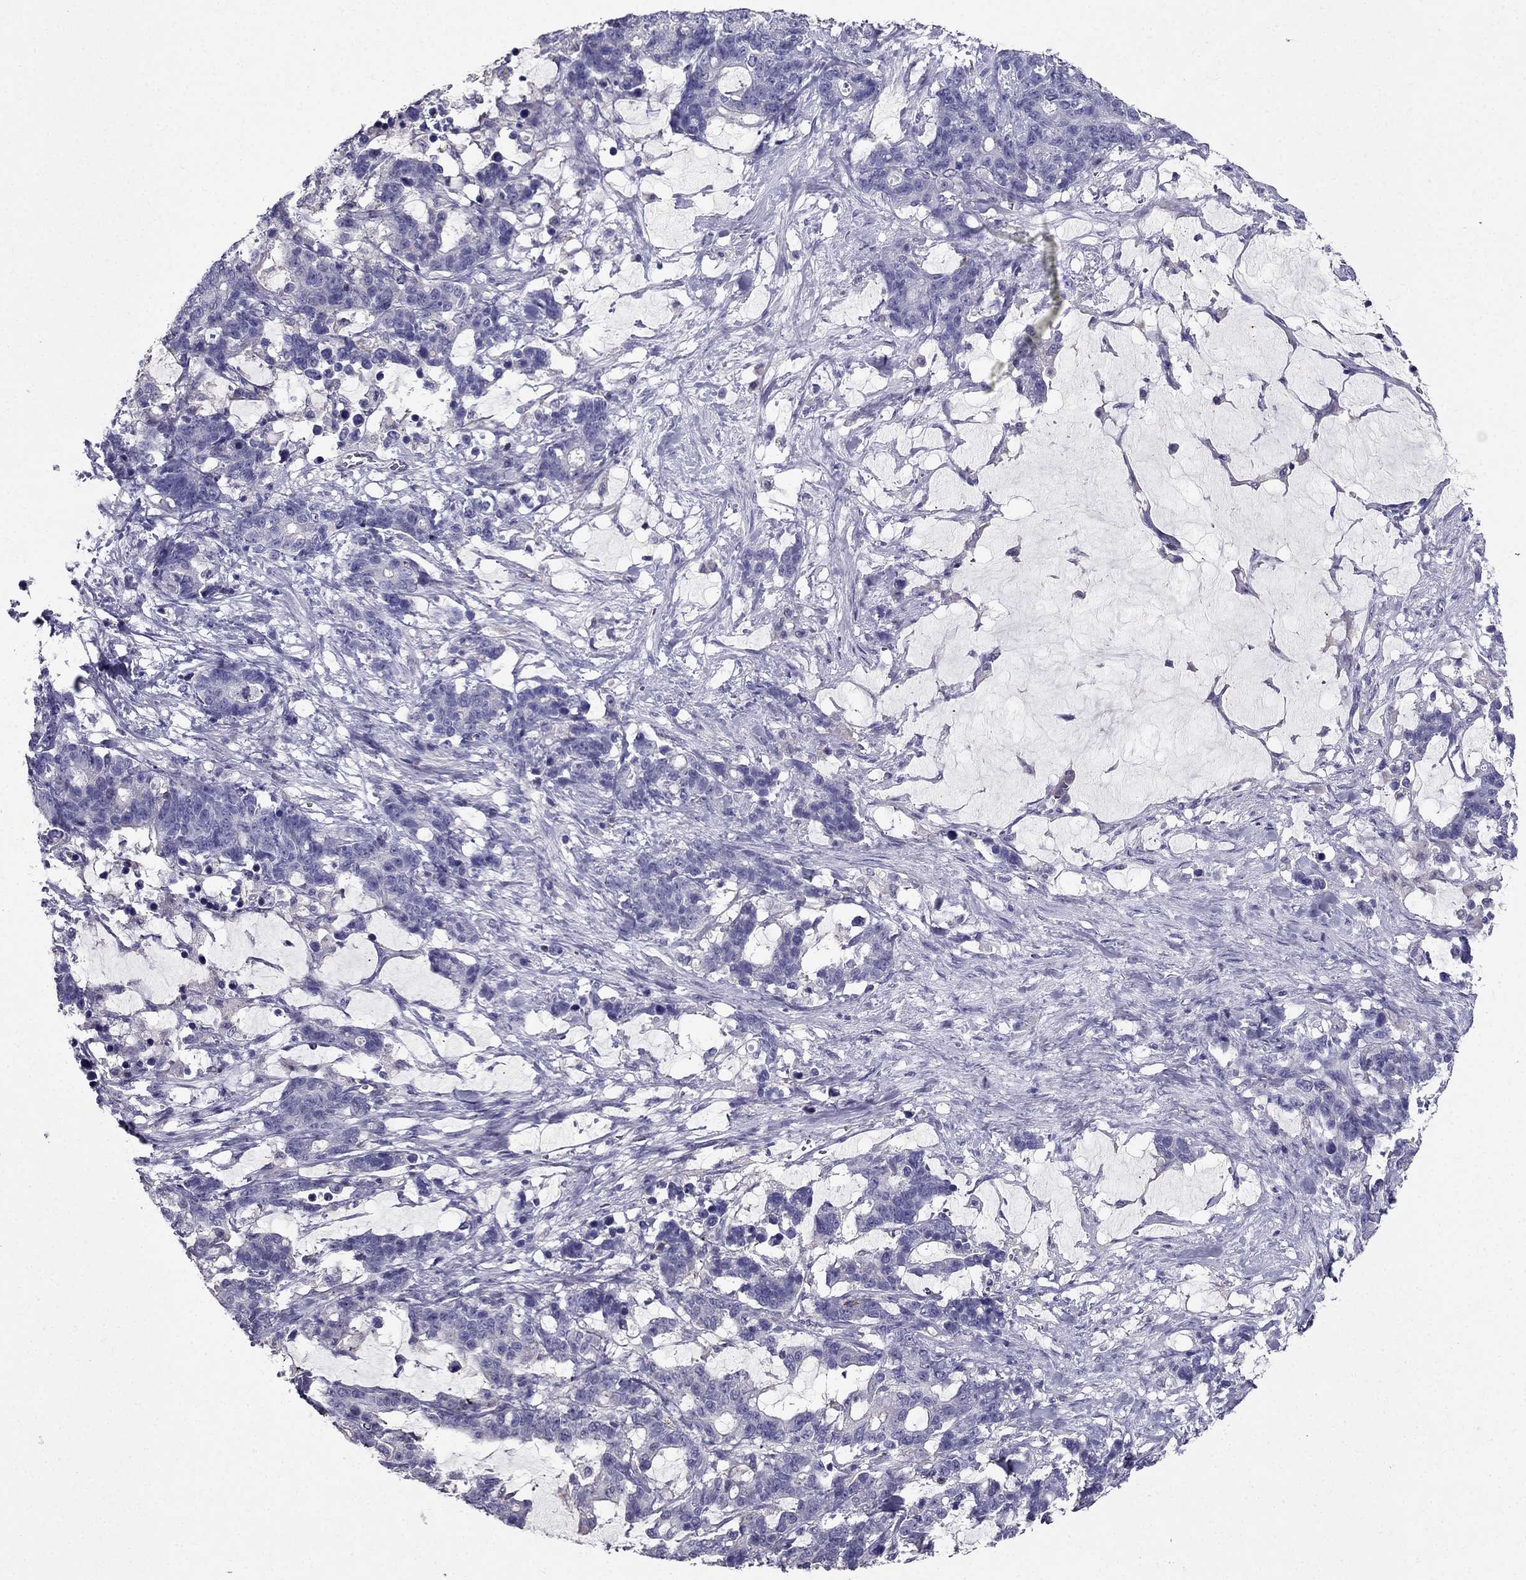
{"staining": {"intensity": "negative", "quantity": "none", "location": "none"}, "tissue": "stomach cancer", "cell_type": "Tumor cells", "image_type": "cancer", "snomed": [{"axis": "morphology", "description": "Normal tissue, NOS"}, {"axis": "morphology", "description": "Adenocarcinoma, NOS"}, {"axis": "topography", "description": "Stomach"}], "caption": "This is an immunohistochemistry (IHC) image of human stomach cancer (adenocarcinoma). There is no staining in tumor cells.", "gene": "AAK1", "patient": {"sex": "female", "age": 64}}